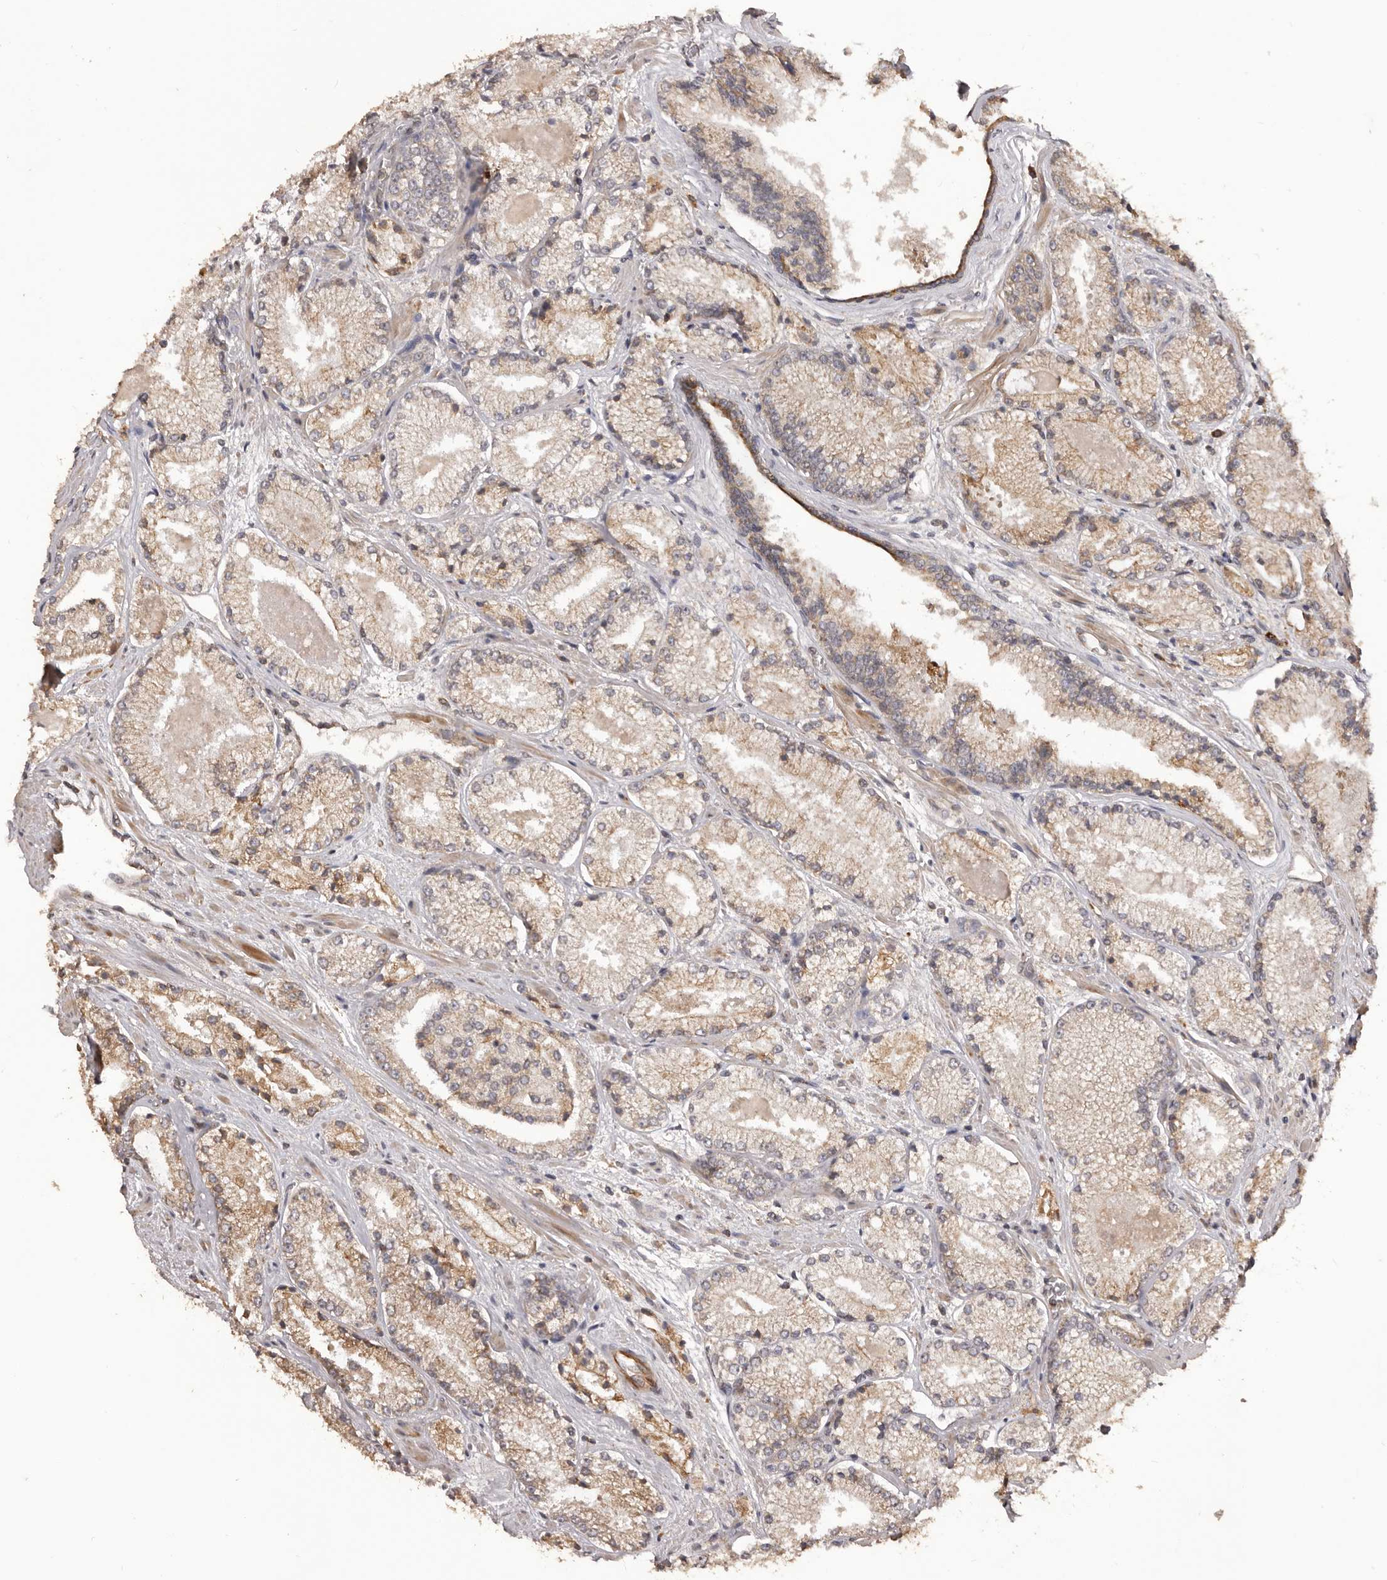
{"staining": {"intensity": "moderate", "quantity": ">75%", "location": "cytoplasmic/membranous"}, "tissue": "prostate cancer", "cell_type": "Tumor cells", "image_type": "cancer", "snomed": [{"axis": "morphology", "description": "Adenocarcinoma, High grade"}, {"axis": "topography", "description": "Prostate"}], "caption": "Protein expression analysis of prostate cancer reveals moderate cytoplasmic/membranous expression in approximately >75% of tumor cells.", "gene": "QRSL1", "patient": {"sex": "male", "age": 73}}